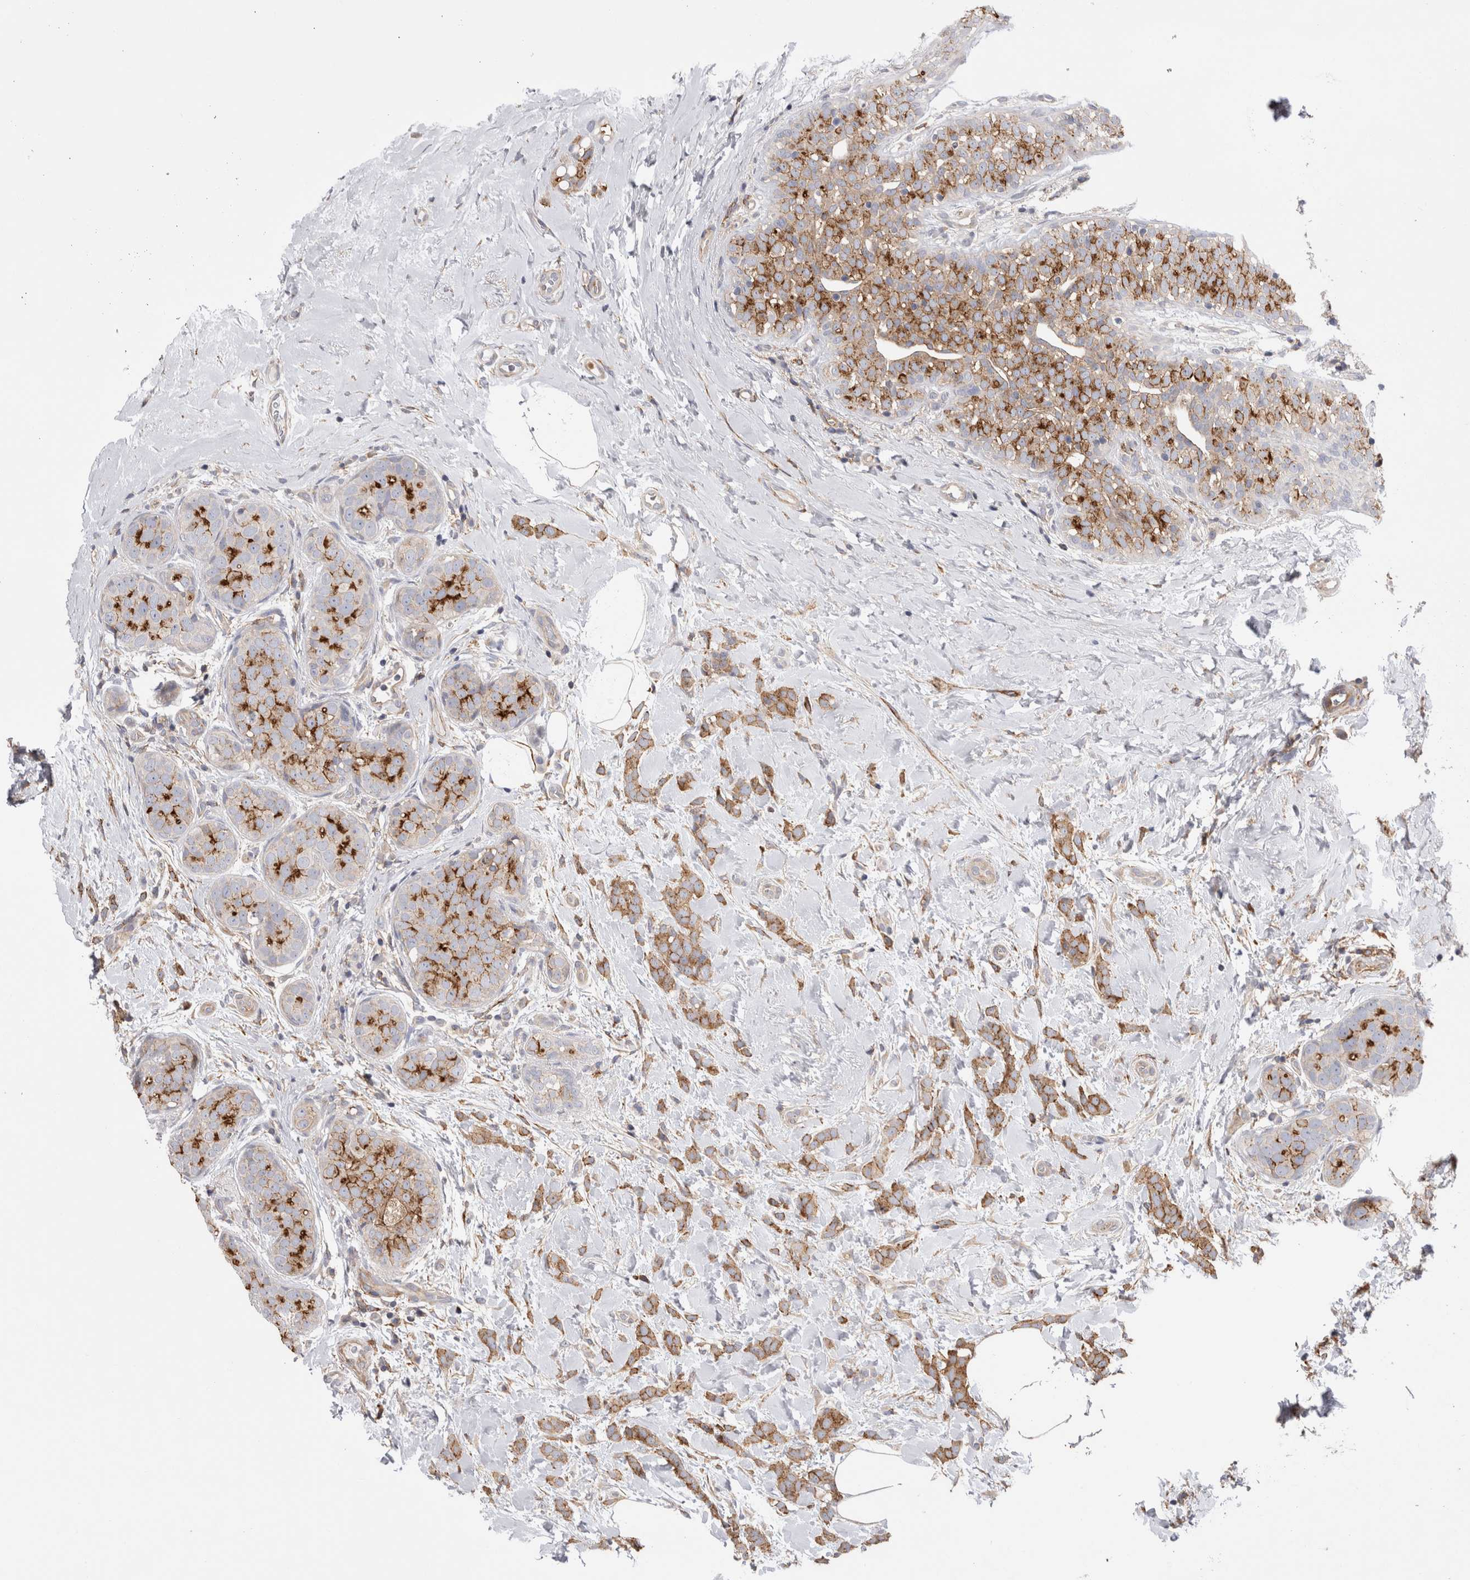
{"staining": {"intensity": "moderate", "quantity": ">75%", "location": "cytoplasmic/membranous"}, "tissue": "breast cancer", "cell_type": "Tumor cells", "image_type": "cancer", "snomed": [{"axis": "morphology", "description": "Lobular carcinoma, in situ"}, {"axis": "morphology", "description": "Lobular carcinoma"}, {"axis": "topography", "description": "Breast"}], "caption": "Breast cancer (lobular carcinoma) stained for a protein reveals moderate cytoplasmic/membranous positivity in tumor cells.", "gene": "RAB11FIP1", "patient": {"sex": "female", "age": 41}}